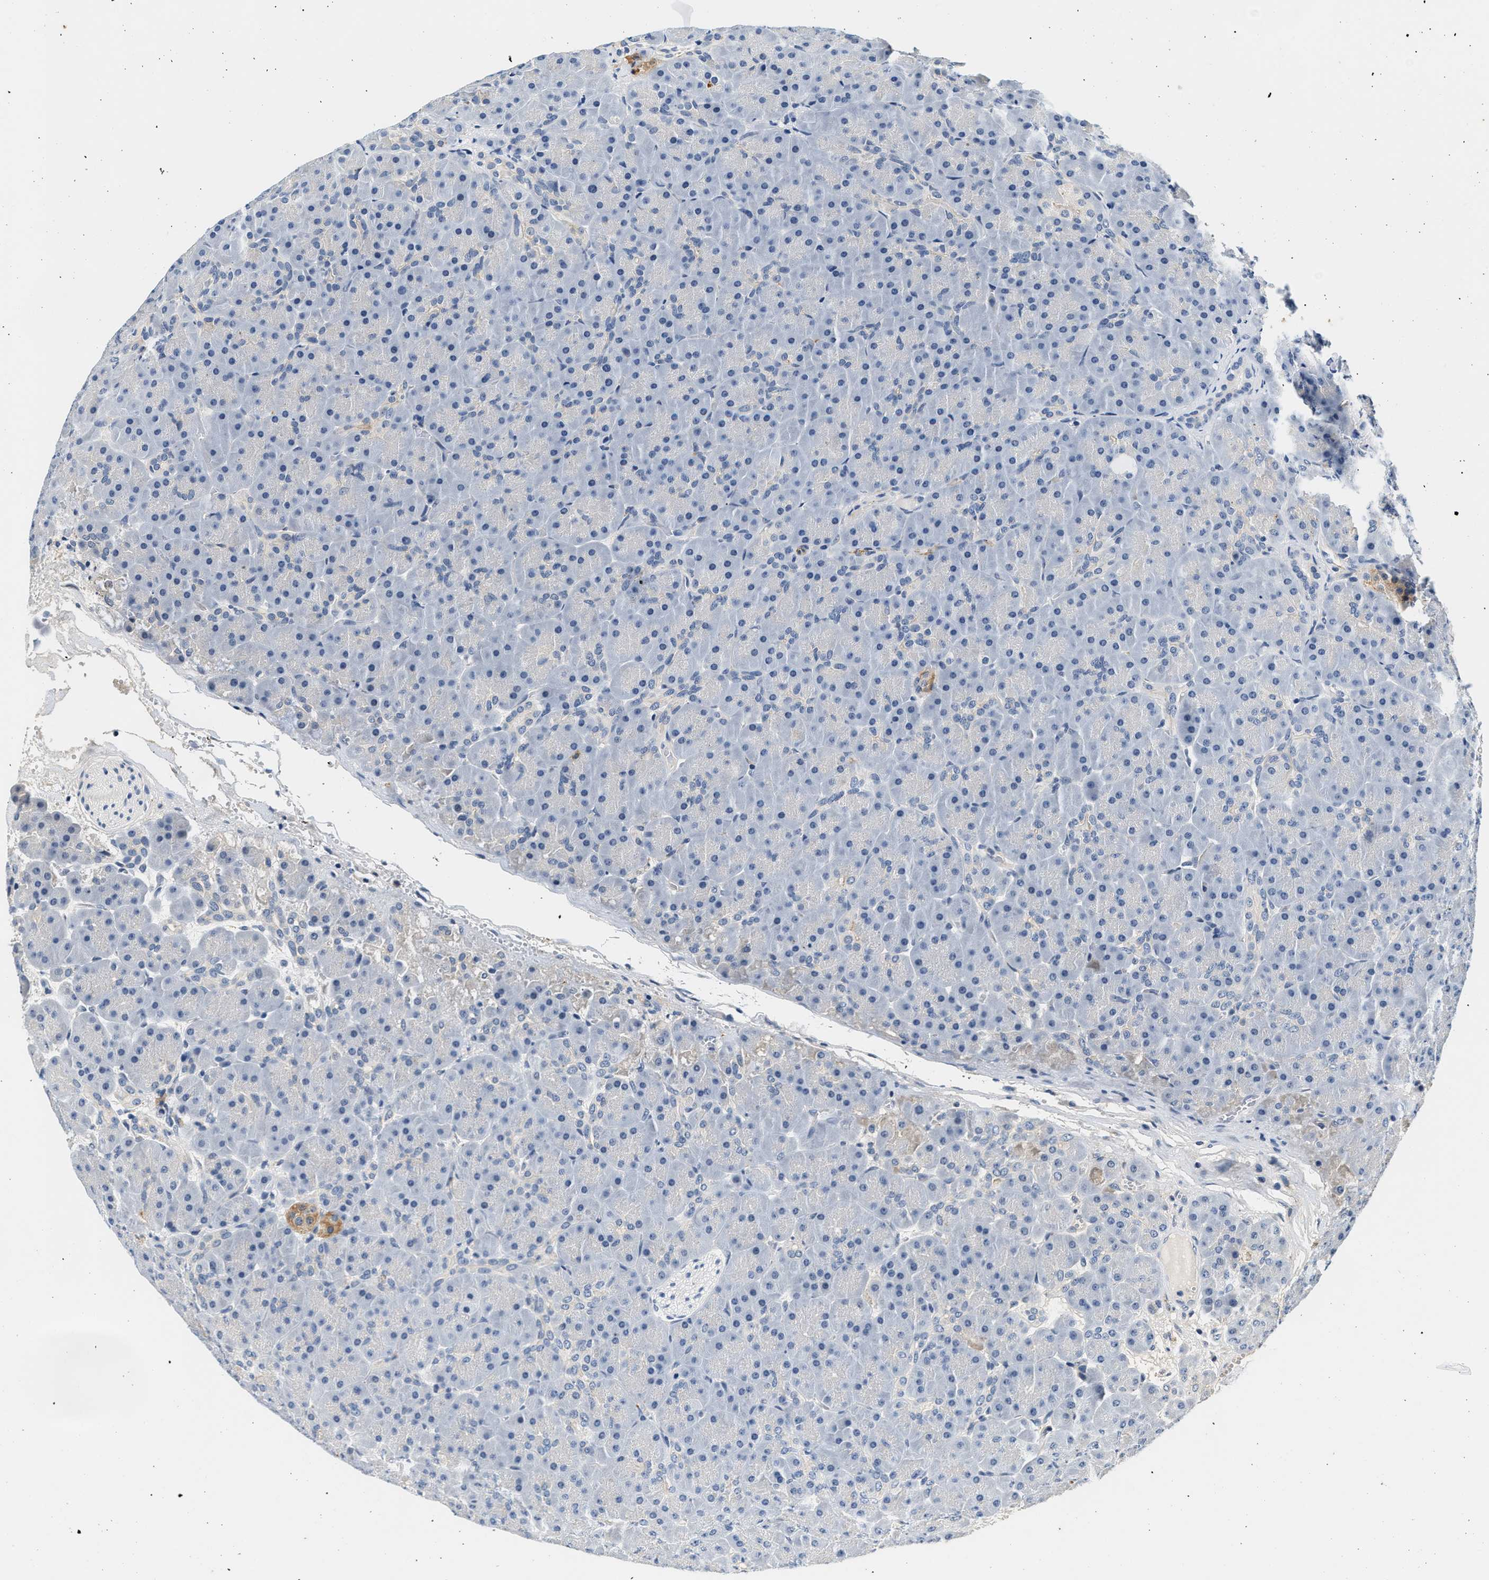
{"staining": {"intensity": "negative", "quantity": "<25%", "location": "none"}, "tissue": "pancreas", "cell_type": "Exocrine glandular cells", "image_type": "normal", "snomed": [{"axis": "morphology", "description": "Normal tissue, NOS"}, {"axis": "topography", "description": "Pancreas"}], "caption": "An IHC image of normal pancreas is shown. There is no staining in exocrine glandular cells of pancreas.", "gene": "MED22", "patient": {"sex": "male", "age": 66}}